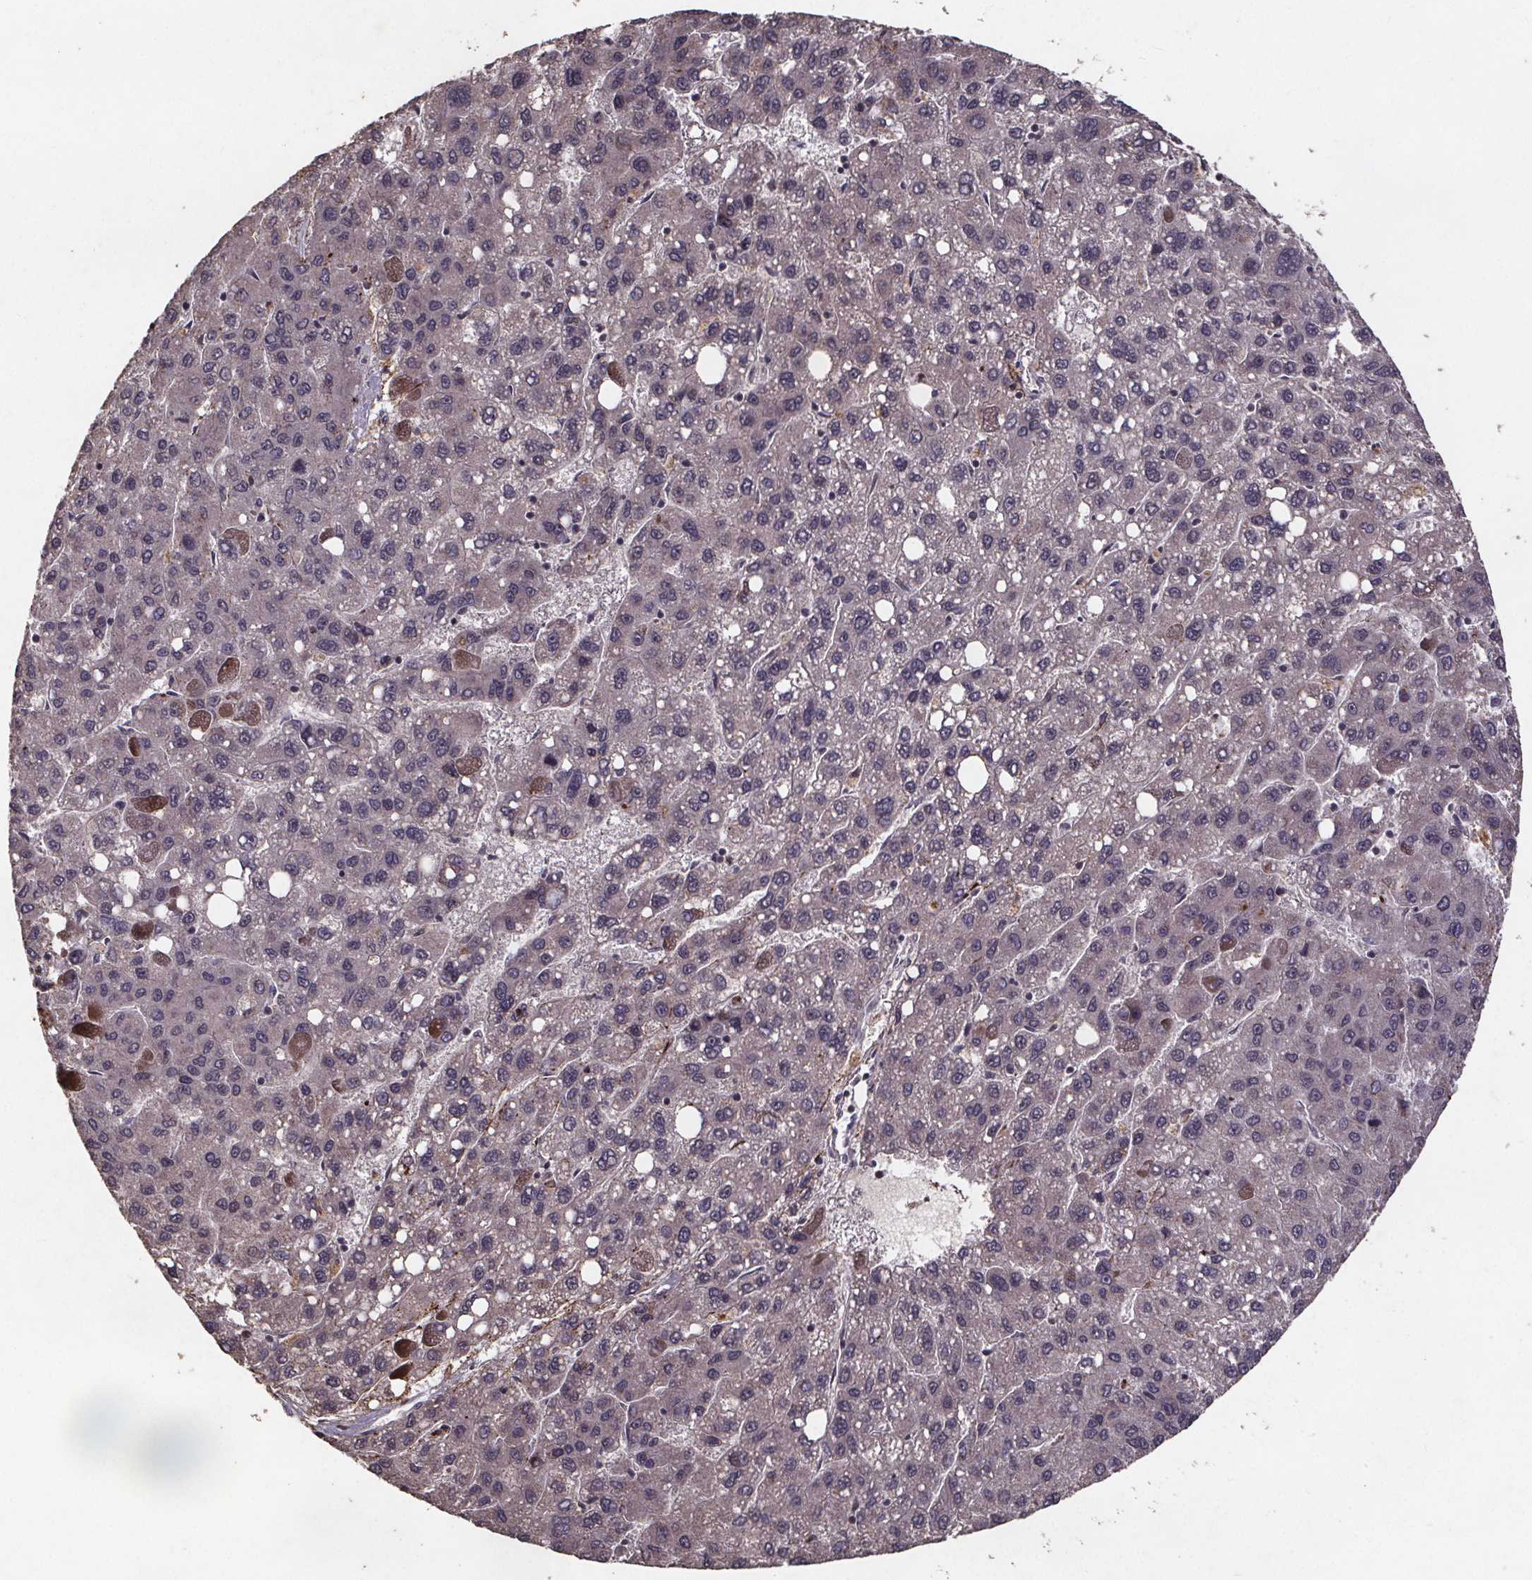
{"staining": {"intensity": "negative", "quantity": "none", "location": "none"}, "tissue": "liver cancer", "cell_type": "Tumor cells", "image_type": "cancer", "snomed": [{"axis": "morphology", "description": "Carcinoma, Hepatocellular, NOS"}, {"axis": "topography", "description": "Liver"}], "caption": "The micrograph demonstrates no significant staining in tumor cells of hepatocellular carcinoma (liver). (DAB immunohistochemistry, high magnification).", "gene": "GPX3", "patient": {"sex": "female", "age": 82}}